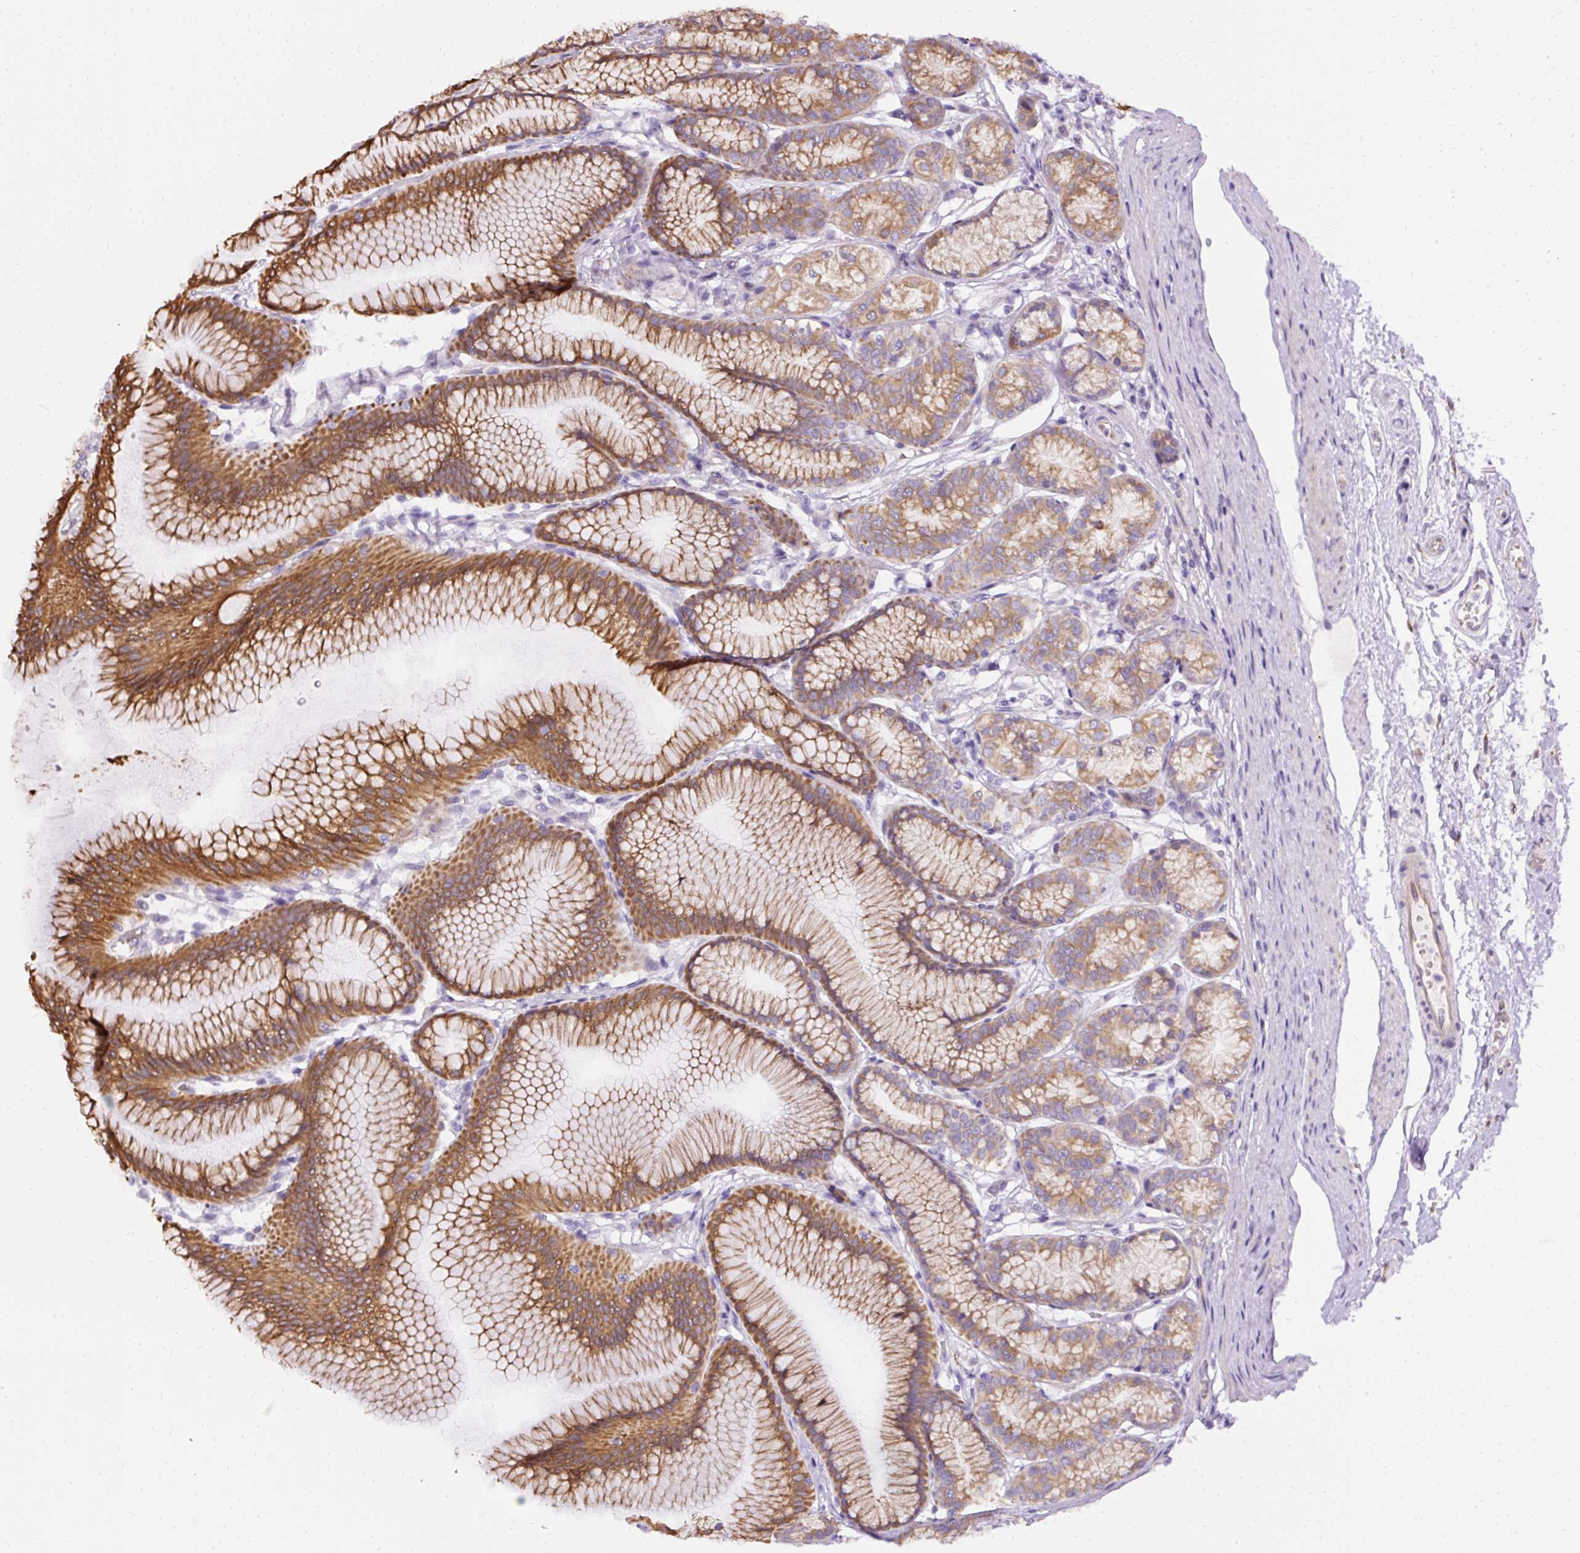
{"staining": {"intensity": "moderate", "quantity": ">75%", "location": "cytoplasmic/membranous"}, "tissue": "stomach", "cell_type": "Glandular cells", "image_type": "normal", "snomed": [{"axis": "morphology", "description": "Normal tissue, NOS"}, {"axis": "morphology", "description": "Adenocarcinoma, NOS"}, {"axis": "morphology", "description": "Adenocarcinoma, High grade"}, {"axis": "topography", "description": "Stomach, upper"}, {"axis": "topography", "description": "Stomach"}], "caption": "Benign stomach reveals moderate cytoplasmic/membranous expression in about >75% of glandular cells, visualized by immunohistochemistry. The staining is performed using DAB (3,3'-diaminobenzidine) brown chromogen to label protein expression. The nuclei are counter-stained blue using hematoxylin.", "gene": "FAM149A", "patient": {"sex": "female", "age": 65}}